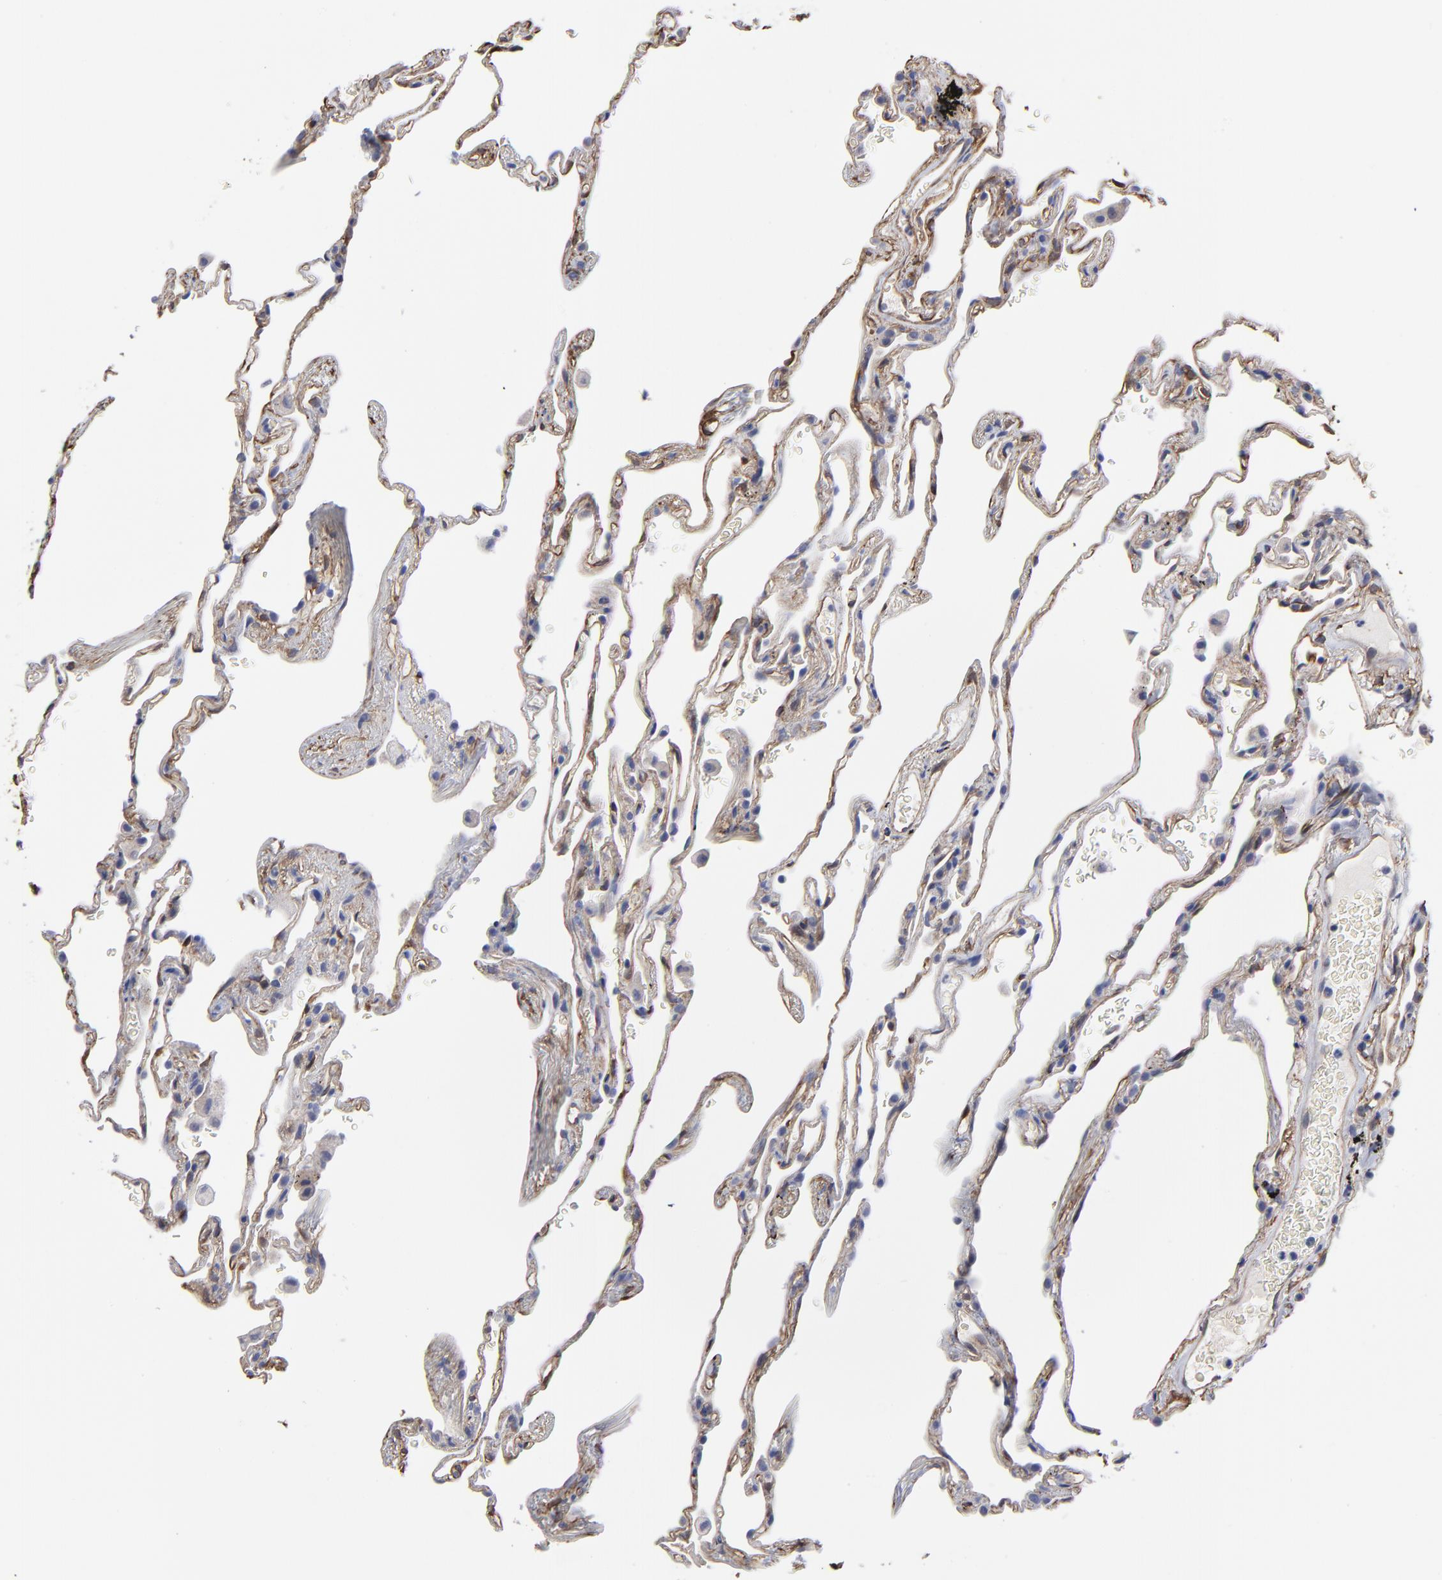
{"staining": {"intensity": "negative", "quantity": "none", "location": "none"}, "tissue": "lung", "cell_type": "Alveolar cells", "image_type": "normal", "snomed": [{"axis": "morphology", "description": "Normal tissue, NOS"}, {"axis": "morphology", "description": "Inflammation, NOS"}, {"axis": "topography", "description": "Lung"}], "caption": "Immunohistochemical staining of benign lung shows no significant expression in alveolar cells.", "gene": "CILP", "patient": {"sex": "male", "age": 69}}